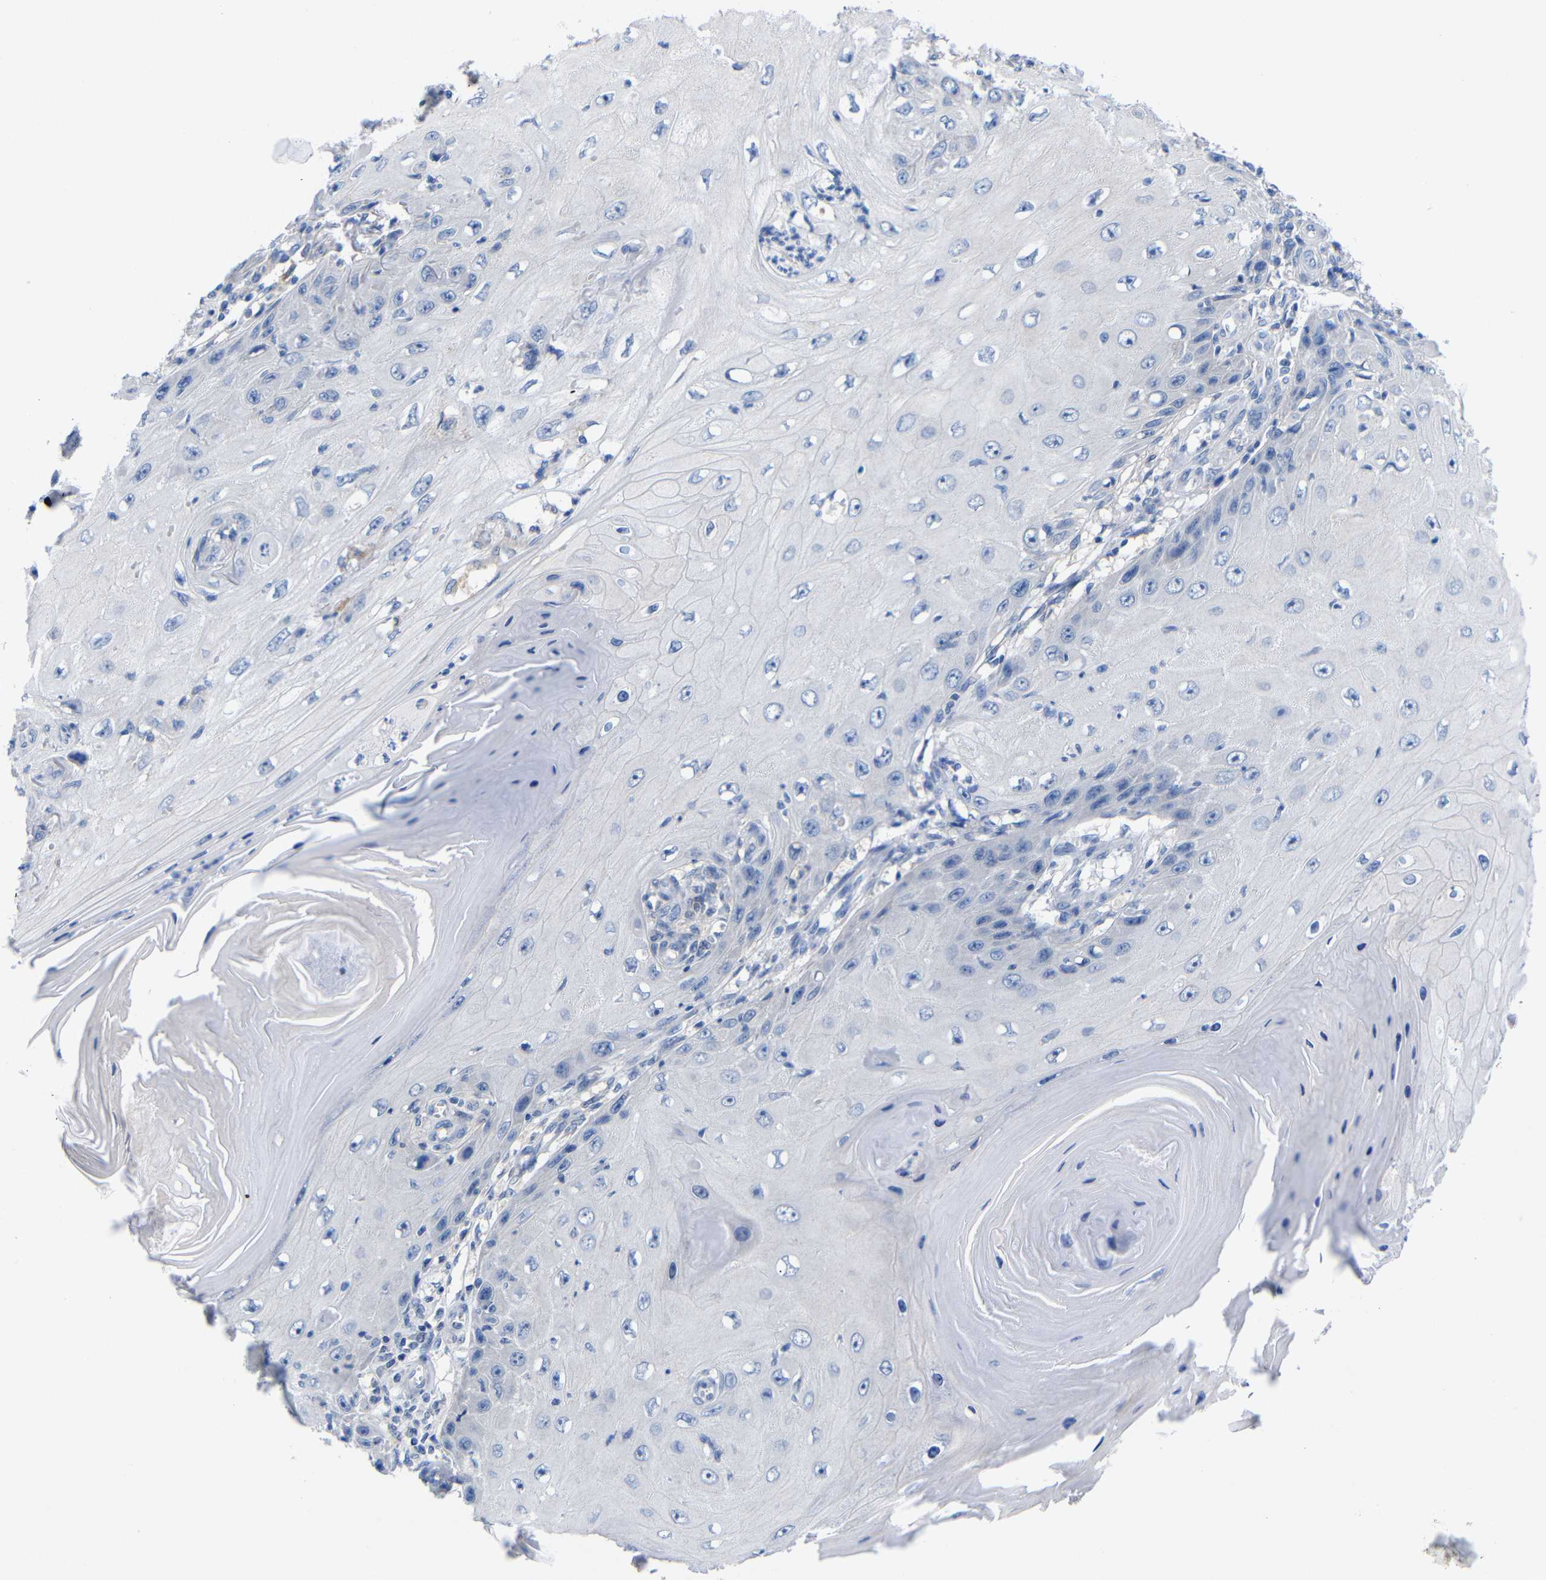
{"staining": {"intensity": "negative", "quantity": "none", "location": "none"}, "tissue": "skin cancer", "cell_type": "Tumor cells", "image_type": "cancer", "snomed": [{"axis": "morphology", "description": "Squamous cell carcinoma, NOS"}, {"axis": "topography", "description": "Skin"}], "caption": "Immunohistochemical staining of squamous cell carcinoma (skin) displays no significant positivity in tumor cells. (DAB (3,3'-diaminobenzidine) IHC, high magnification).", "gene": "PEBP1", "patient": {"sex": "female", "age": 73}}